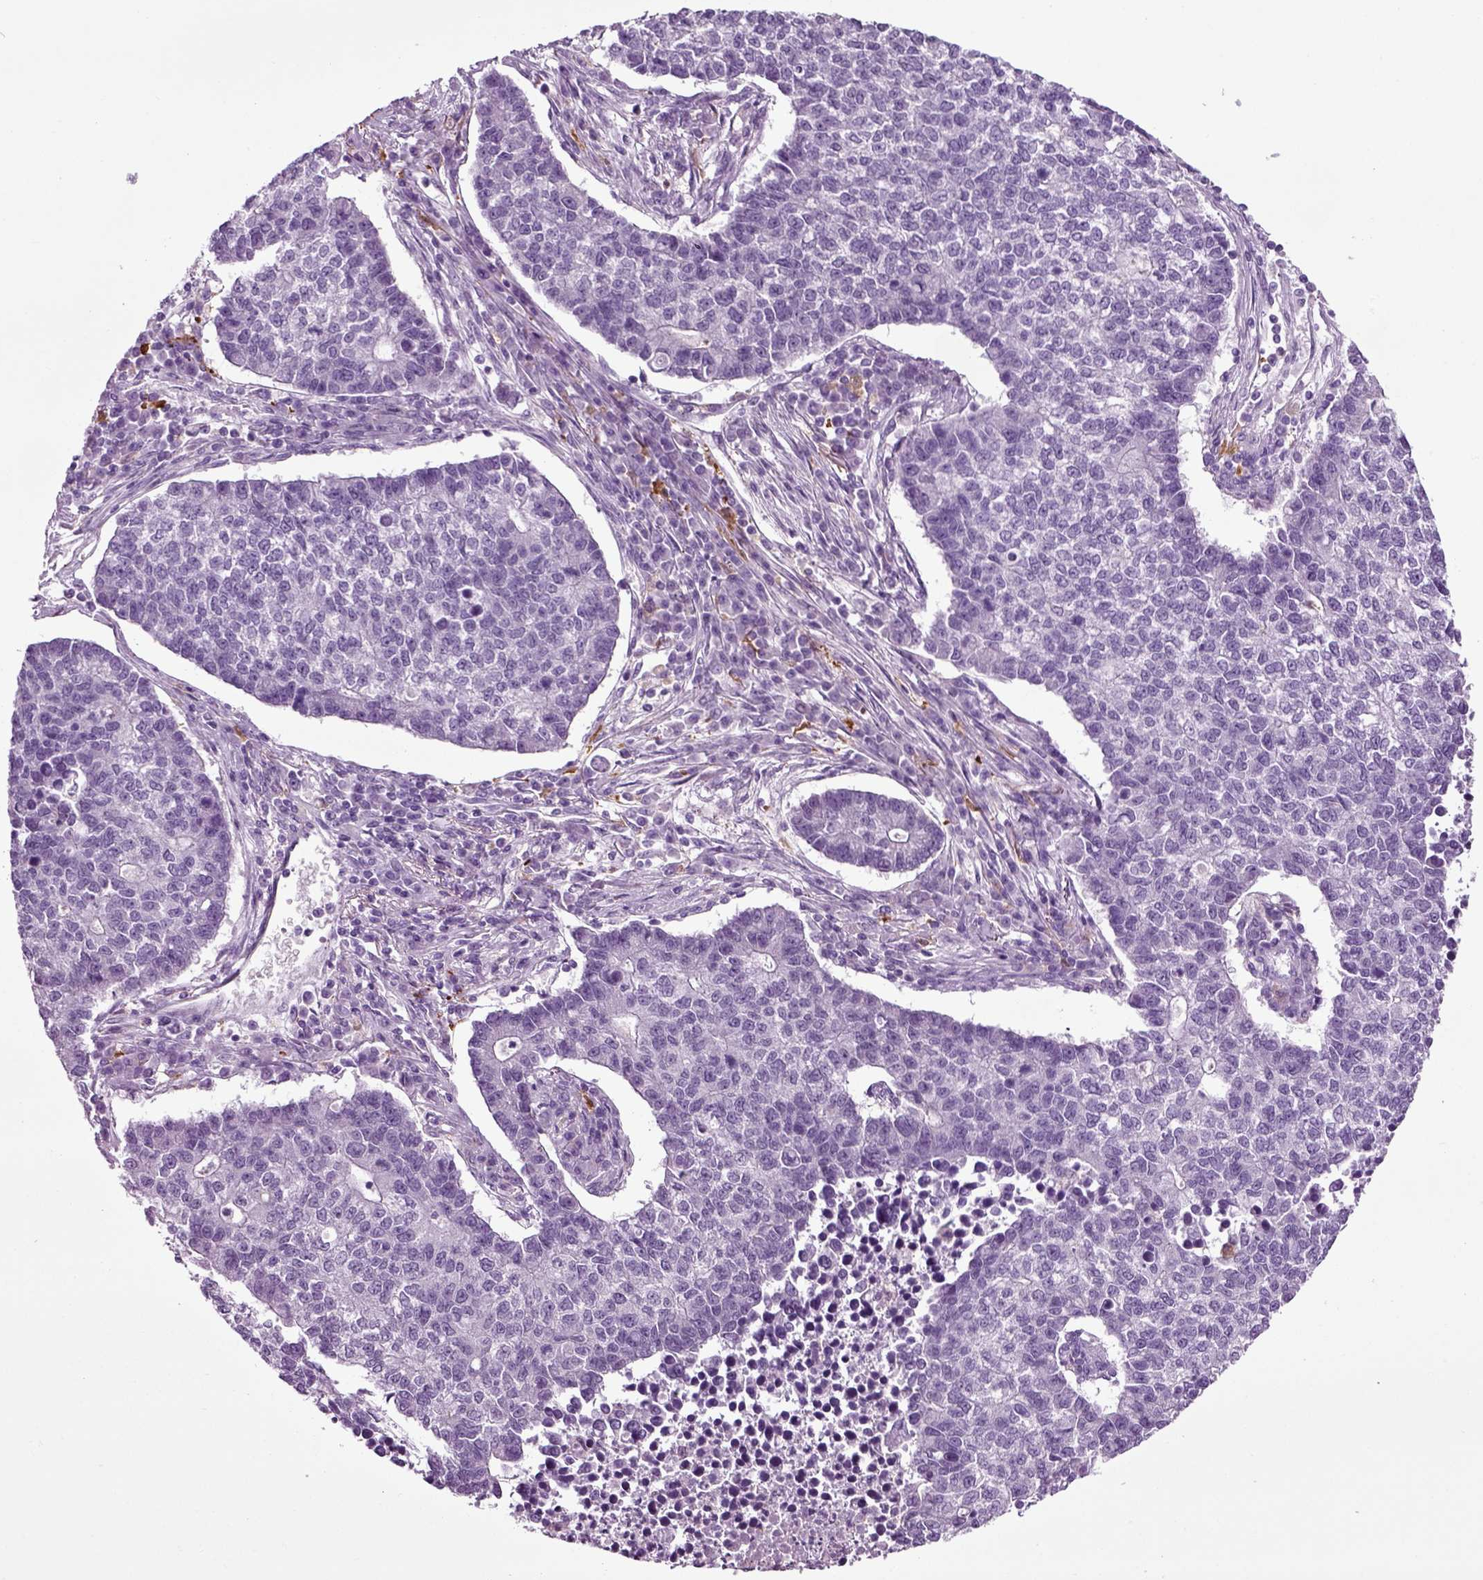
{"staining": {"intensity": "negative", "quantity": "none", "location": "none"}, "tissue": "lung cancer", "cell_type": "Tumor cells", "image_type": "cancer", "snomed": [{"axis": "morphology", "description": "Adenocarcinoma, NOS"}, {"axis": "topography", "description": "Lung"}], "caption": "IHC histopathology image of lung adenocarcinoma stained for a protein (brown), which exhibits no expression in tumor cells. The staining was performed using DAB (3,3'-diaminobenzidine) to visualize the protein expression in brown, while the nuclei were stained in blue with hematoxylin (Magnification: 20x).", "gene": "DNAH10", "patient": {"sex": "male", "age": 57}}